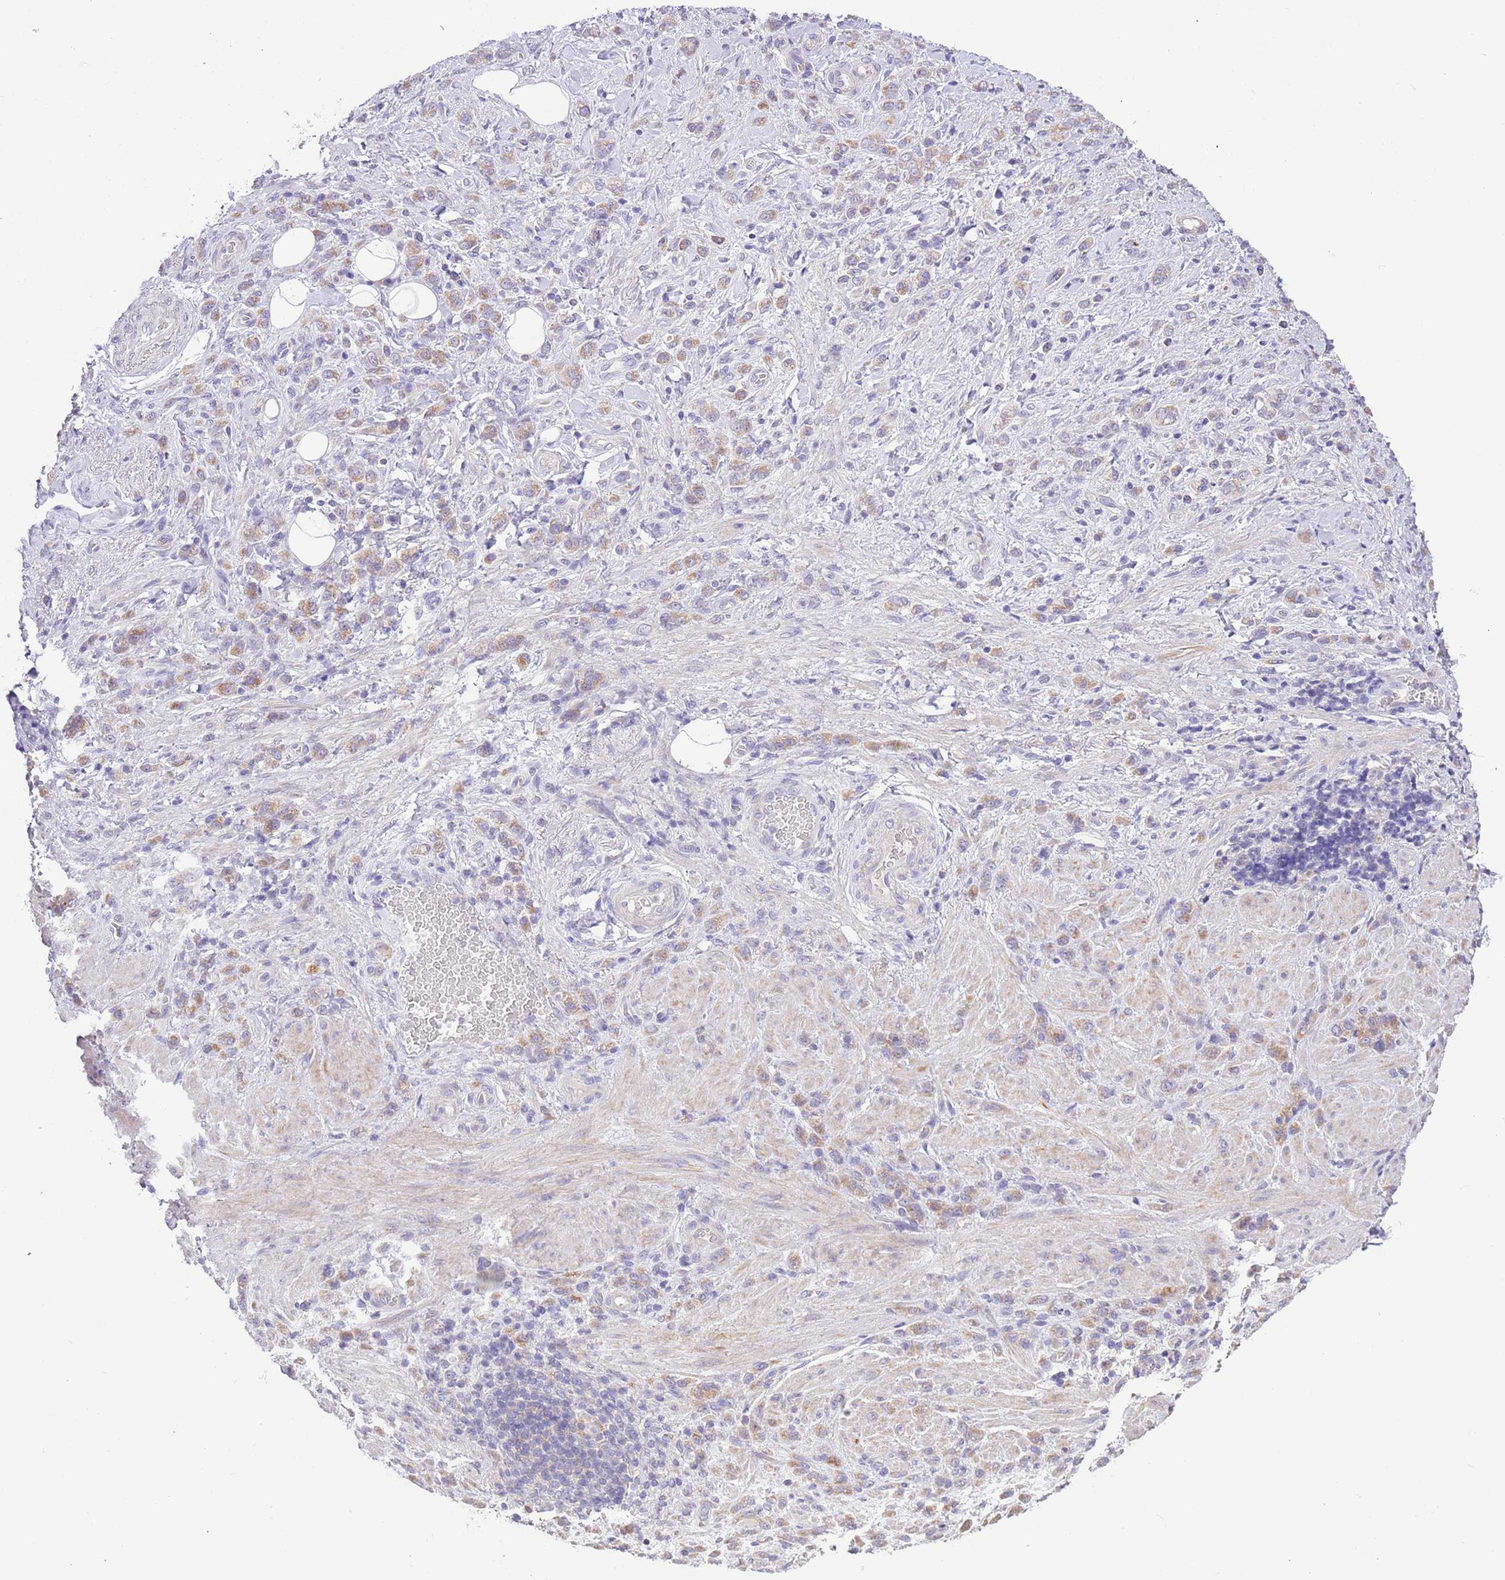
{"staining": {"intensity": "weak", "quantity": ">75%", "location": "cytoplasmic/membranous"}, "tissue": "stomach cancer", "cell_type": "Tumor cells", "image_type": "cancer", "snomed": [{"axis": "morphology", "description": "Adenocarcinoma, NOS"}, {"axis": "topography", "description": "Stomach"}], "caption": "This is an image of IHC staining of adenocarcinoma (stomach), which shows weak positivity in the cytoplasmic/membranous of tumor cells.", "gene": "ZNF658", "patient": {"sex": "male", "age": 77}}